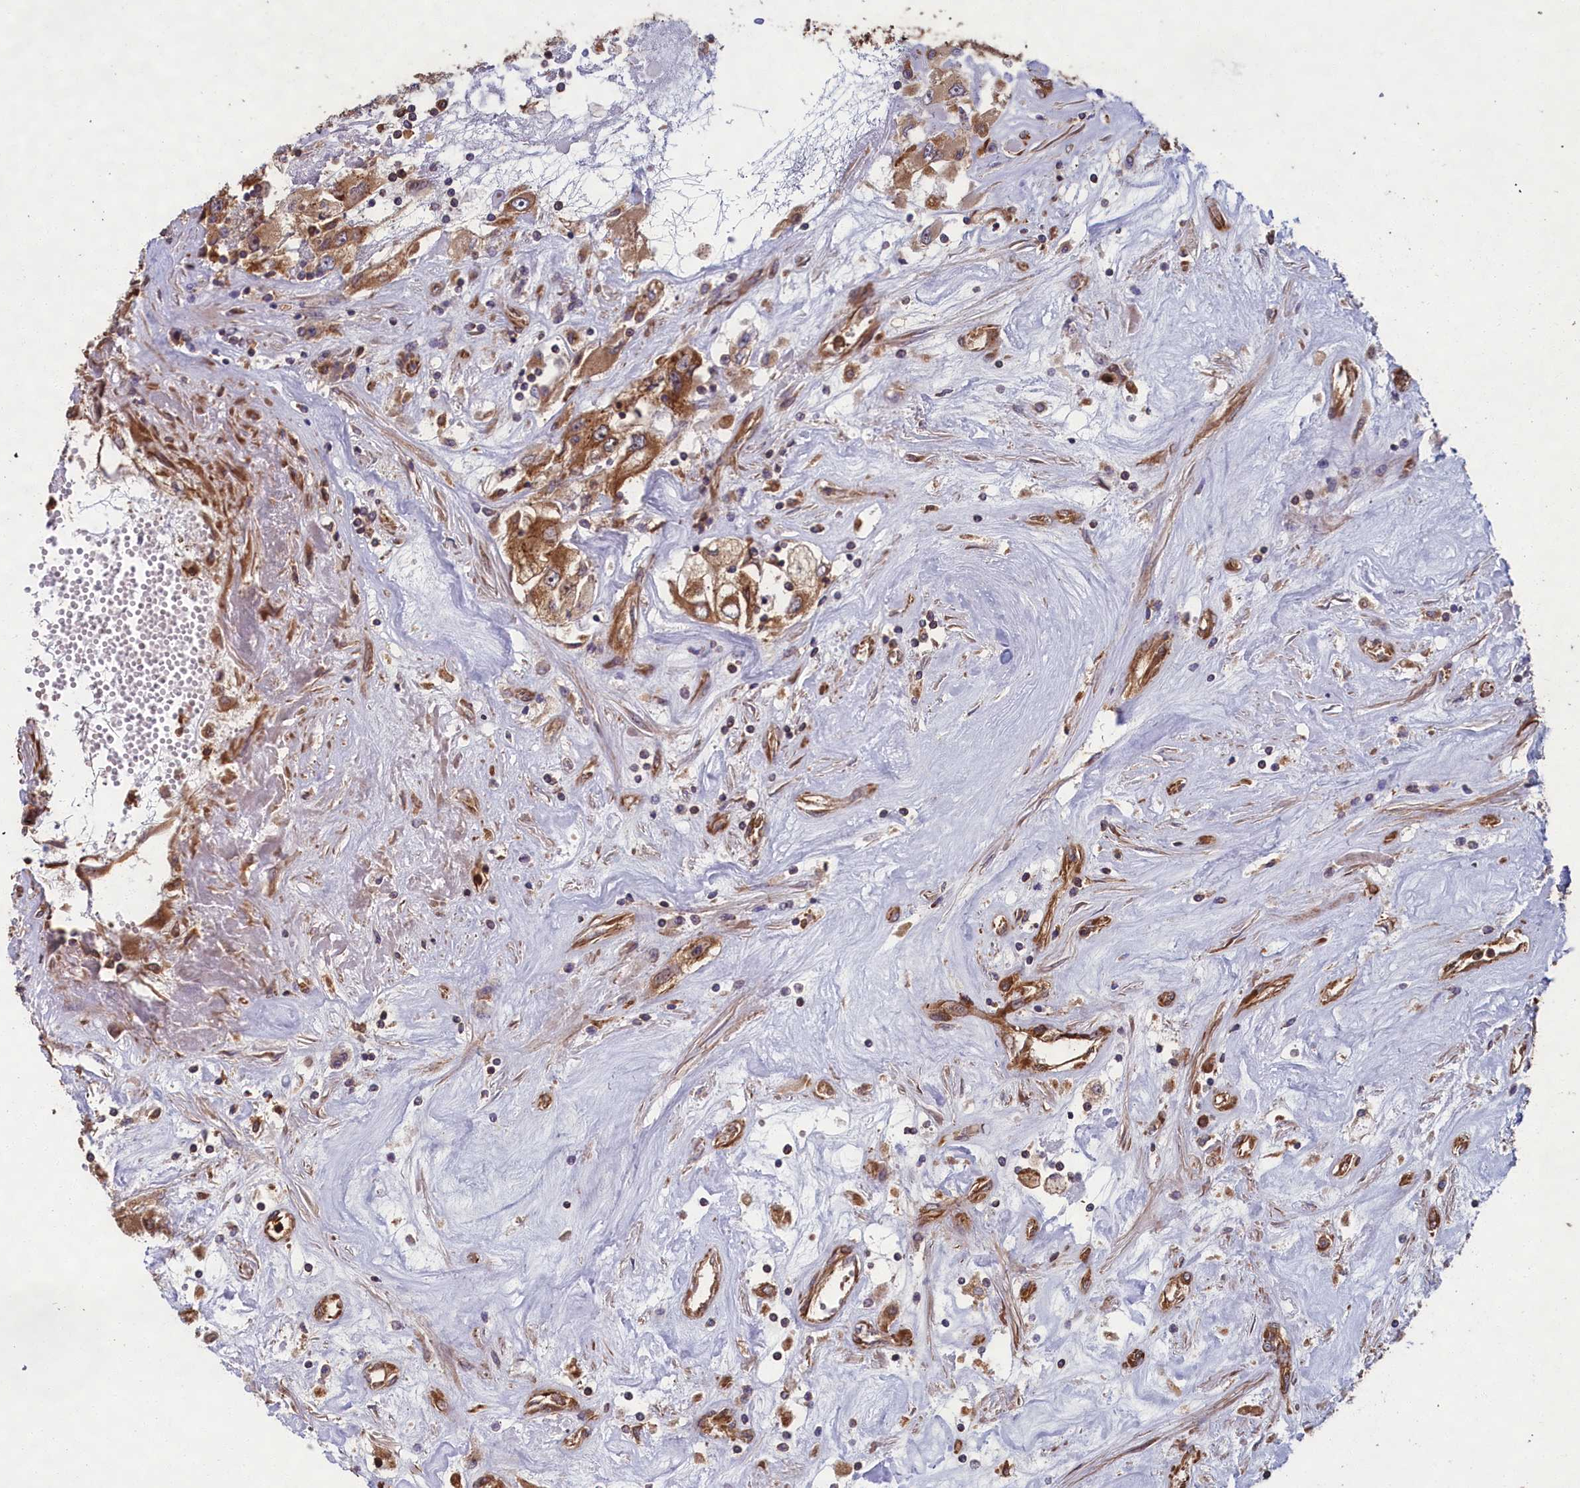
{"staining": {"intensity": "moderate", "quantity": ">75%", "location": "cytoplasmic/membranous"}, "tissue": "renal cancer", "cell_type": "Tumor cells", "image_type": "cancer", "snomed": [{"axis": "morphology", "description": "Adenocarcinoma, NOS"}, {"axis": "topography", "description": "Kidney"}], "caption": "Moderate cytoplasmic/membranous protein expression is seen in approximately >75% of tumor cells in adenocarcinoma (renal).", "gene": "CCDC124", "patient": {"sex": "female", "age": 52}}